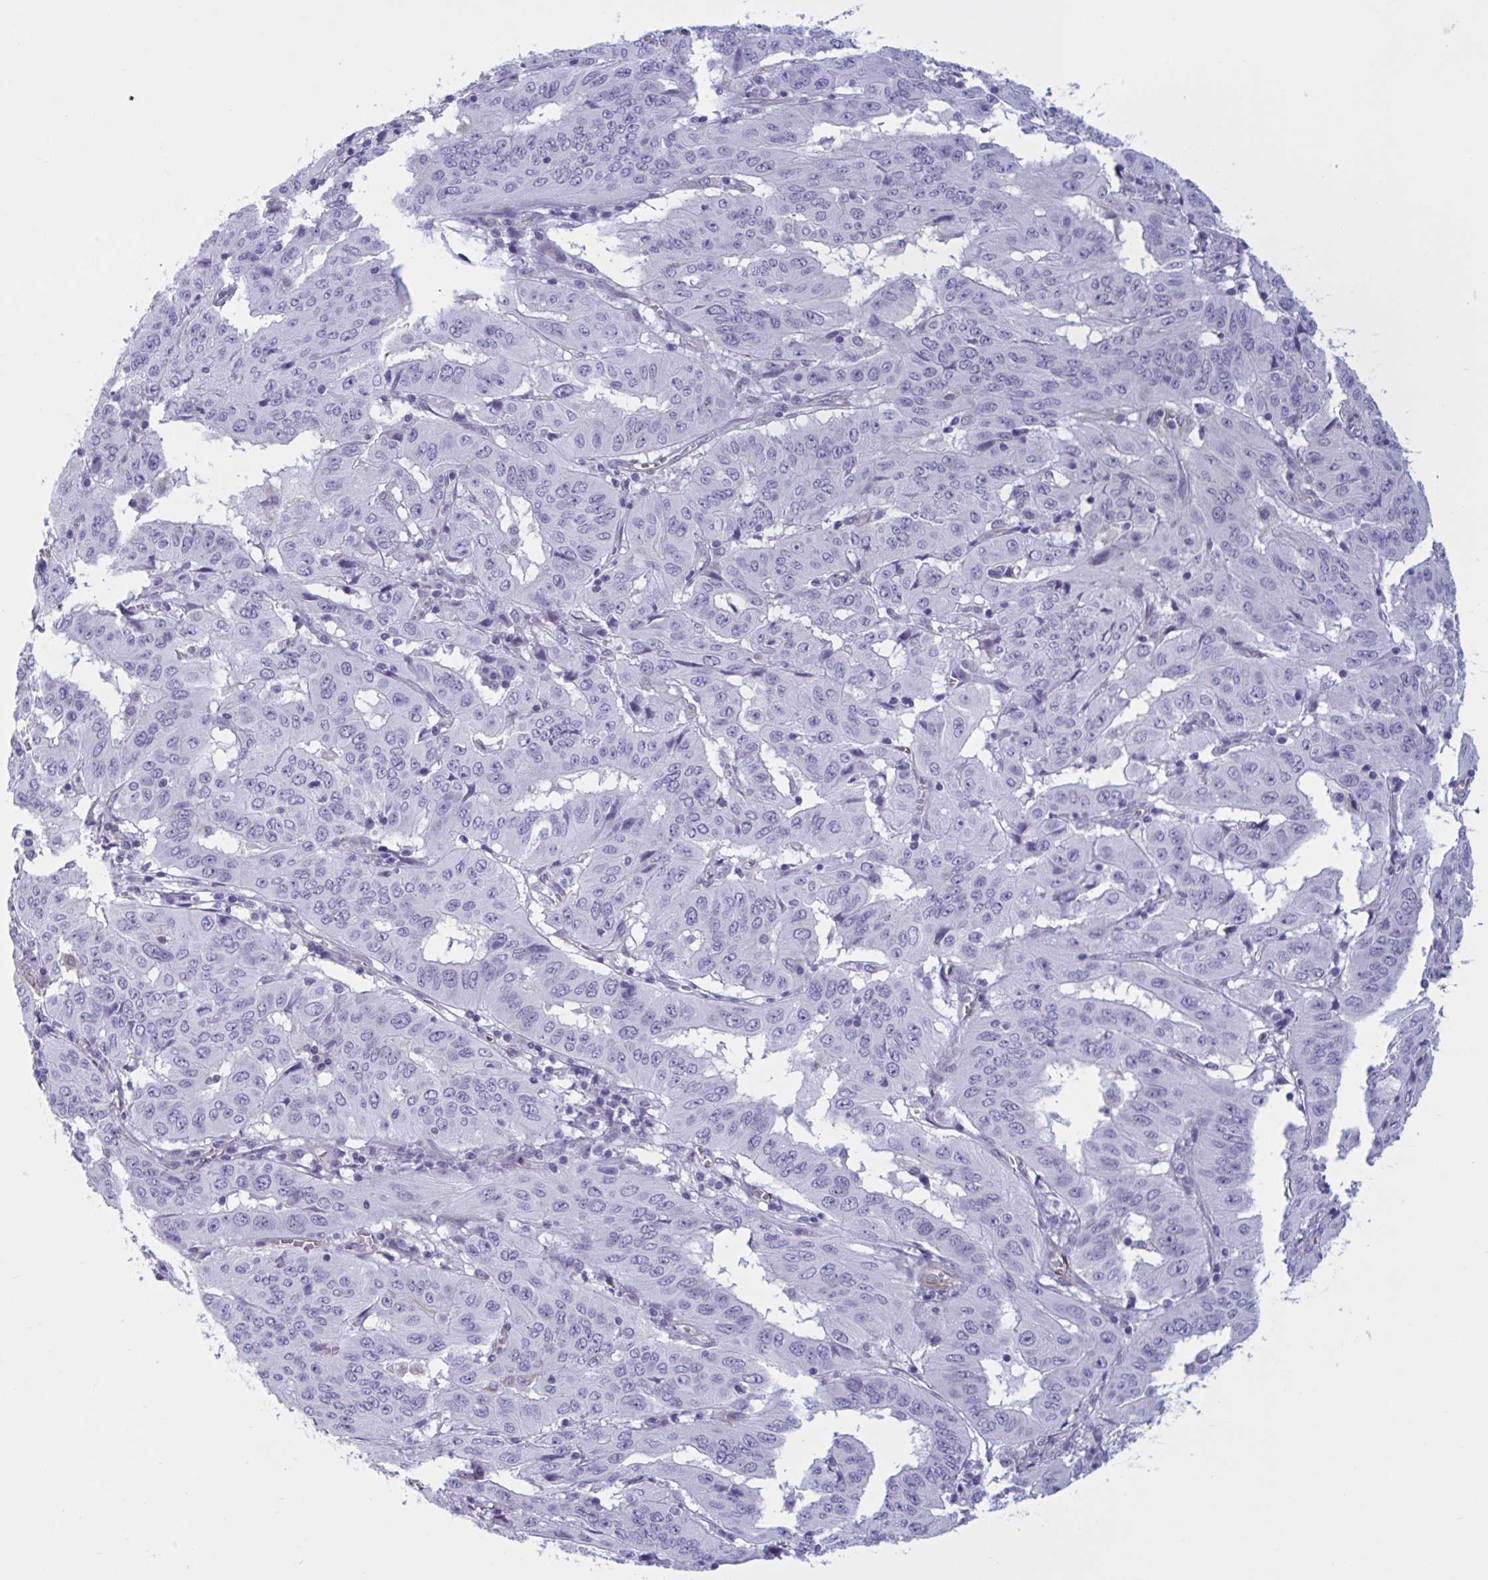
{"staining": {"intensity": "negative", "quantity": "none", "location": "none"}, "tissue": "pancreatic cancer", "cell_type": "Tumor cells", "image_type": "cancer", "snomed": [{"axis": "morphology", "description": "Adenocarcinoma, NOS"}, {"axis": "topography", "description": "Pancreas"}], "caption": "Photomicrograph shows no protein positivity in tumor cells of adenocarcinoma (pancreatic) tissue.", "gene": "OR1L3", "patient": {"sex": "male", "age": 63}}